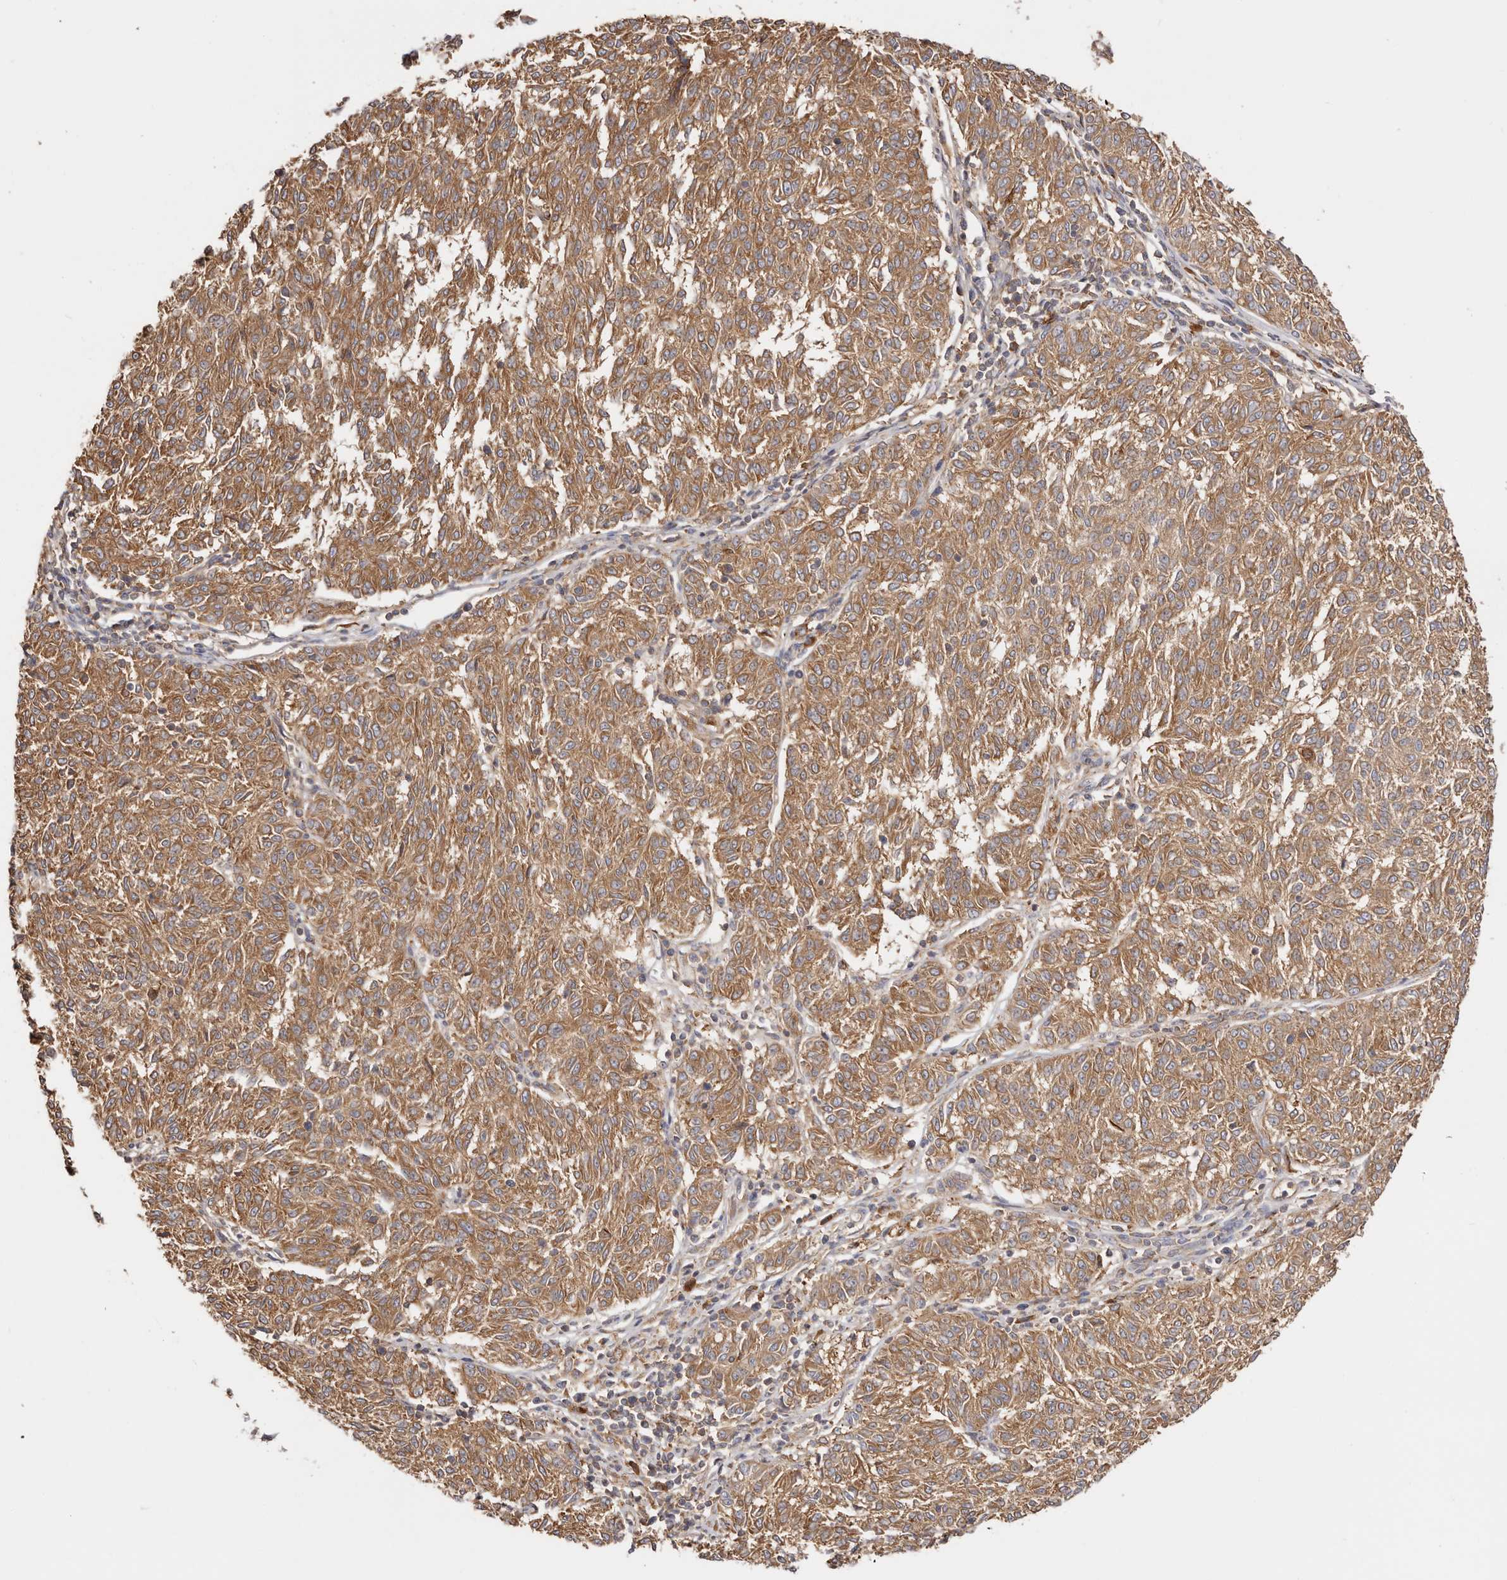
{"staining": {"intensity": "moderate", "quantity": ">75%", "location": "cytoplasmic/membranous"}, "tissue": "melanoma", "cell_type": "Tumor cells", "image_type": "cancer", "snomed": [{"axis": "morphology", "description": "Malignant melanoma, NOS"}, {"axis": "topography", "description": "Skin"}], "caption": "Protein analysis of melanoma tissue demonstrates moderate cytoplasmic/membranous positivity in approximately >75% of tumor cells.", "gene": "EPRS1", "patient": {"sex": "female", "age": 72}}